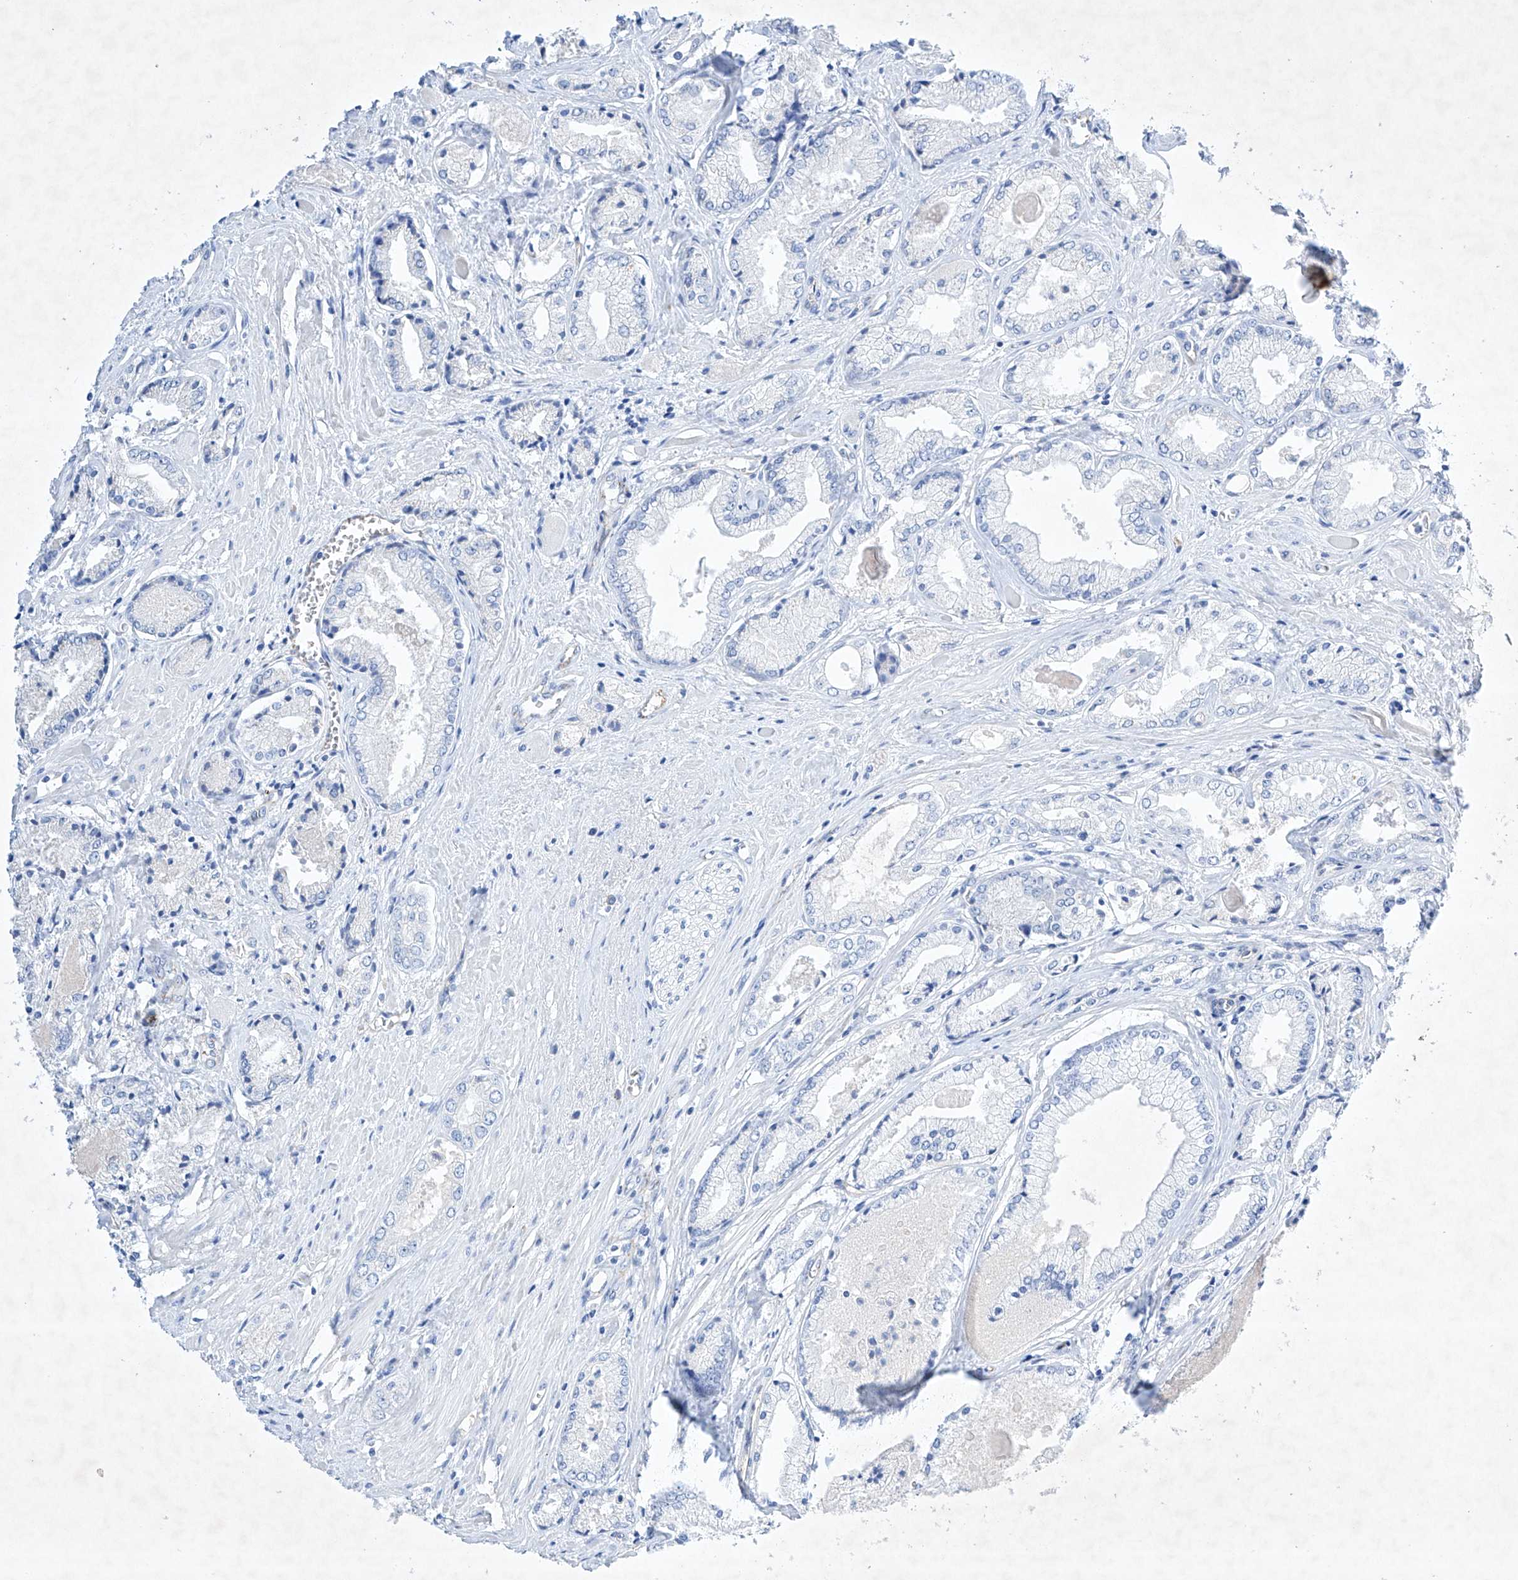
{"staining": {"intensity": "negative", "quantity": "none", "location": "none"}, "tissue": "prostate cancer", "cell_type": "Tumor cells", "image_type": "cancer", "snomed": [{"axis": "morphology", "description": "Adenocarcinoma, Low grade"}, {"axis": "topography", "description": "Prostate"}], "caption": "Immunohistochemistry (IHC) histopathology image of neoplastic tissue: human prostate low-grade adenocarcinoma stained with DAB (3,3'-diaminobenzidine) reveals no significant protein expression in tumor cells.", "gene": "ETV7", "patient": {"sex": "male", "age": 60}}